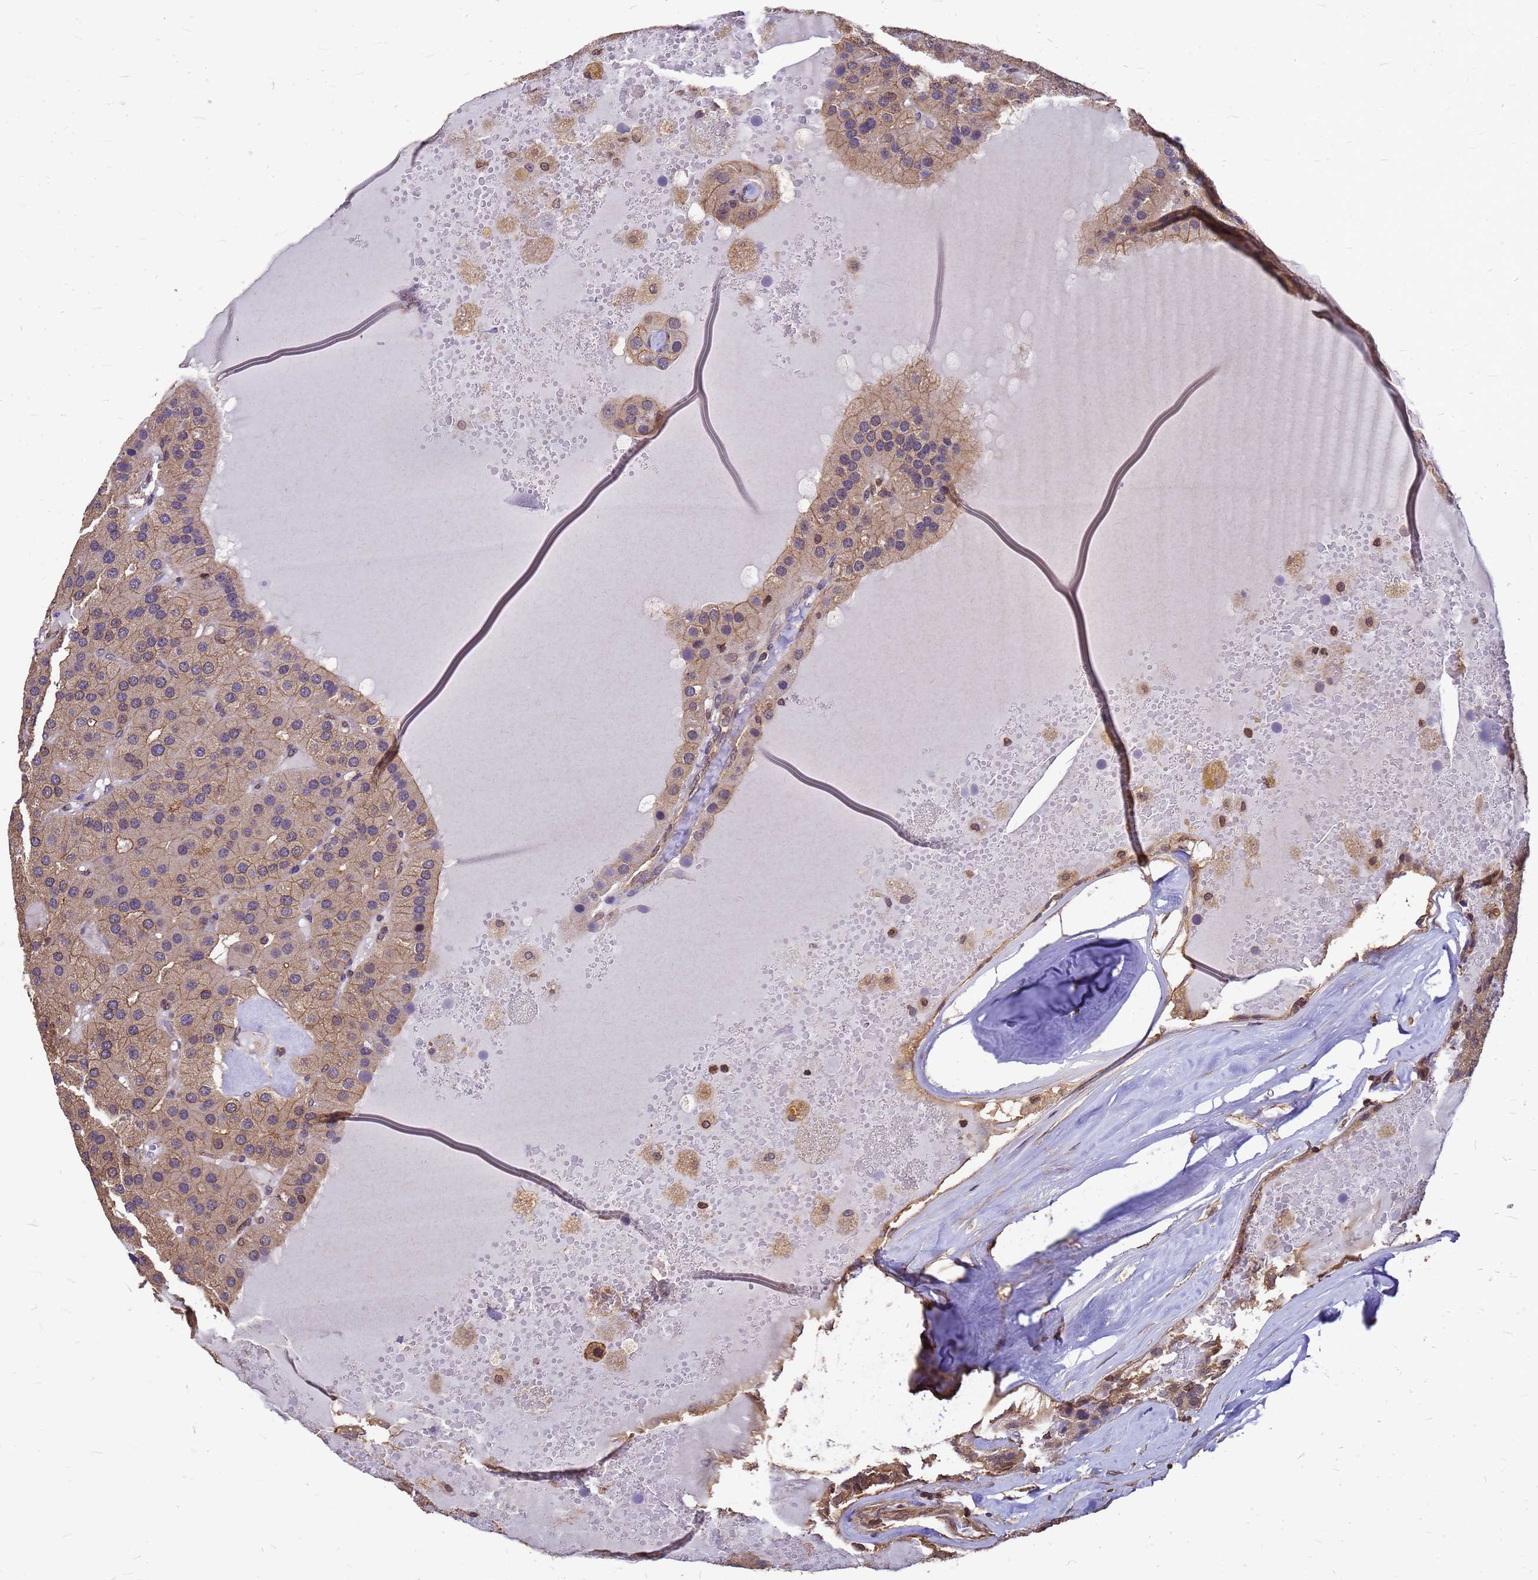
{"staining": {"intensity": "moderate", "quantity": "25%-75%", "location": "cytoplasmic/membranous"}, "tissue": "parathyroid gland", "cell_type": "Glandular cells", "image_type": "normal", "snomed": [{"axis": "morphology", "description": "Normal tissue, NOS"}, {"axis": "morphology", "description": "Adenoma, NOS"}, {"axis": "topography", "description": "Parathyroid gland"}], "caption": "Immunohistochemistry (IHC) photomicrograph of unremarkable parathyroid gland: parathyroid gland stained using IHC reveals medium levels of moderate protein expression localized specifically in the cytoplasmic/membranous of glandular cells, appearing as a cytoplasmic/membranous brown color.", "gene": "C1orf35", "patient": {"sex": "female", "age": 86}}